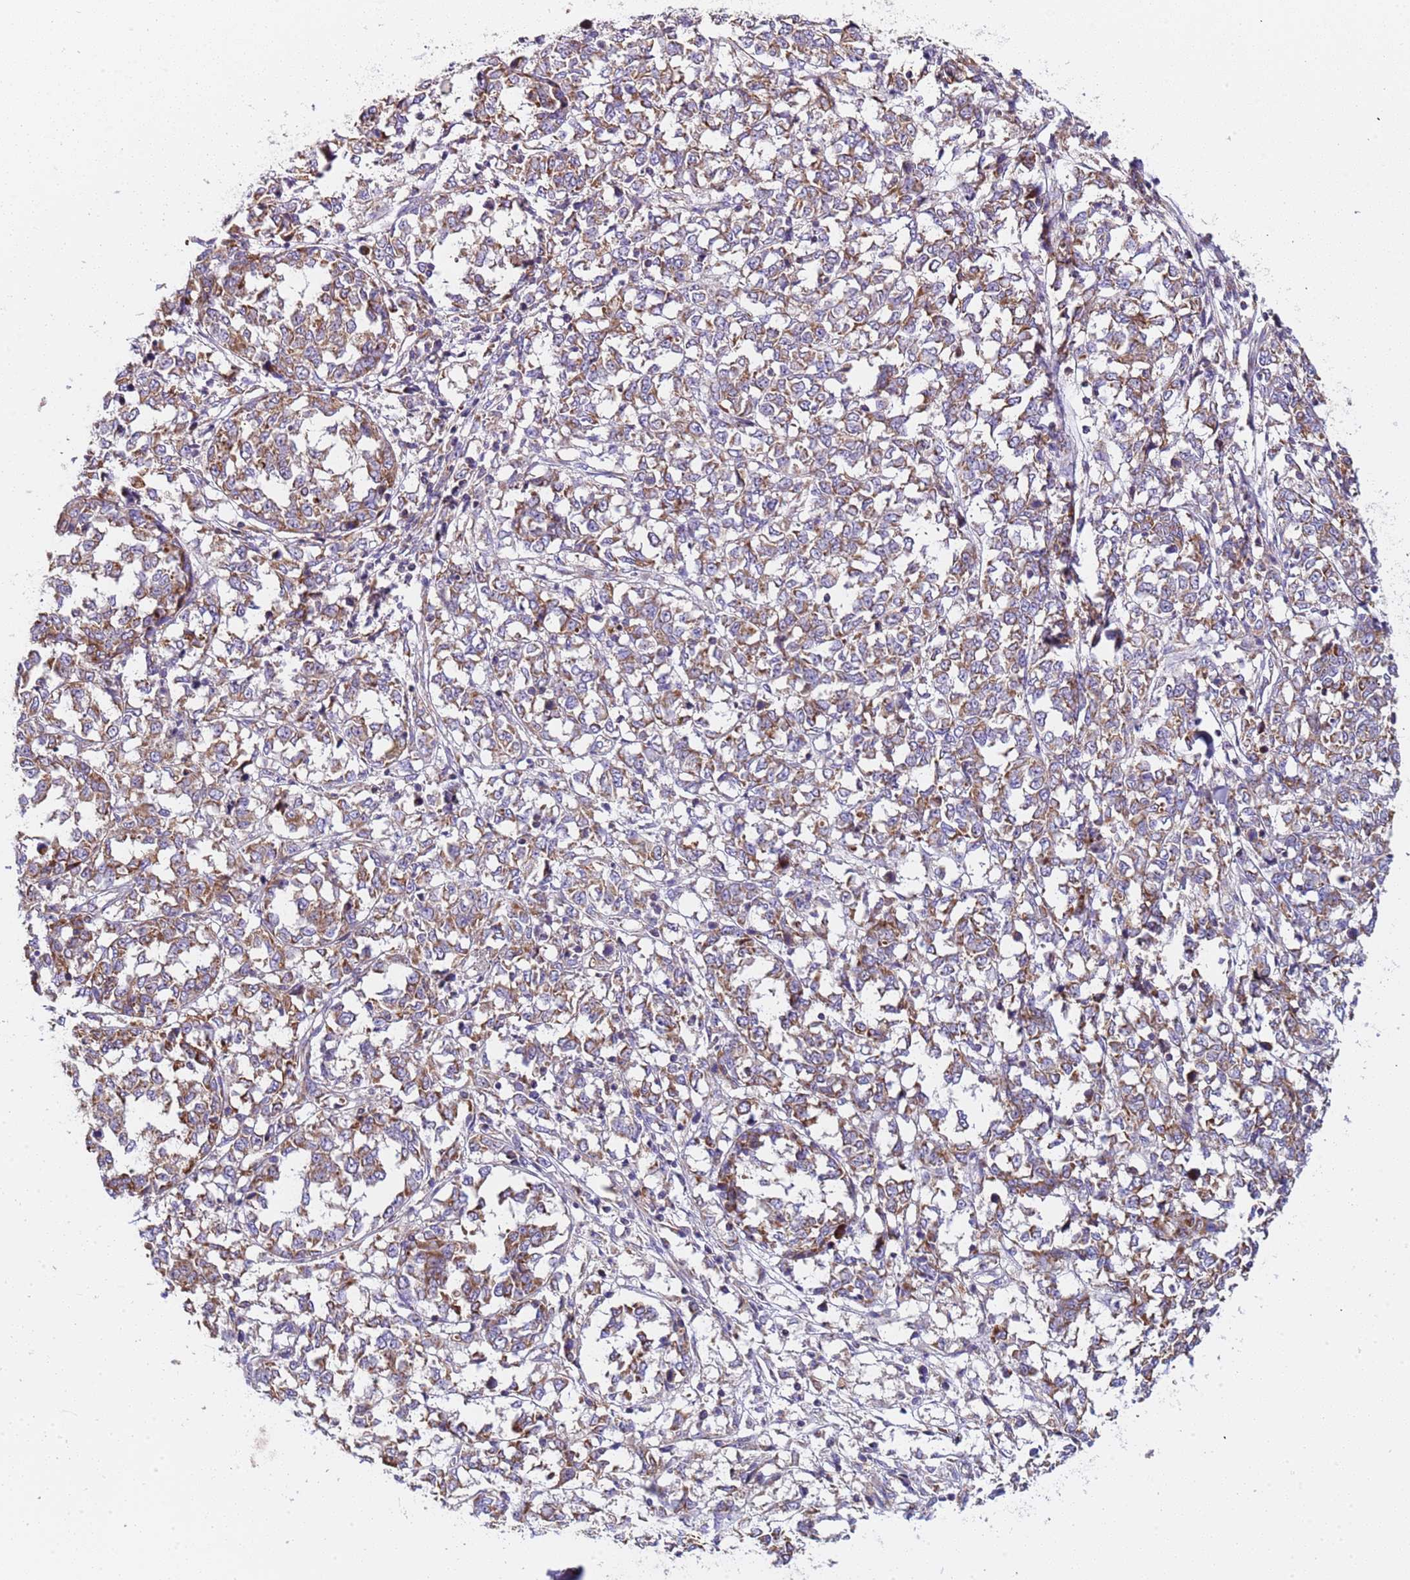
{"staining": {"intensity": "moderate", "quantity": ">75%", "location": "cytoplasmic/membranous"}, "tissue": "melanoma", "cell_type": "Tumor cells", "image_type": "cancer", "snomed": [{"axis": "morphology", "description": "Malignant melanoma, NOS"}, {"axis": "topography", "description": "Skin"}], "caption": "IHC micrograph of malignant melanoma stained for a protein (brown), which shows medium levels of moderate cytoplasmic/membranous expression in about >75% of tumor cells.", "gene": "TMEM126A", "patient": {"sex": "female", "age": 72}}